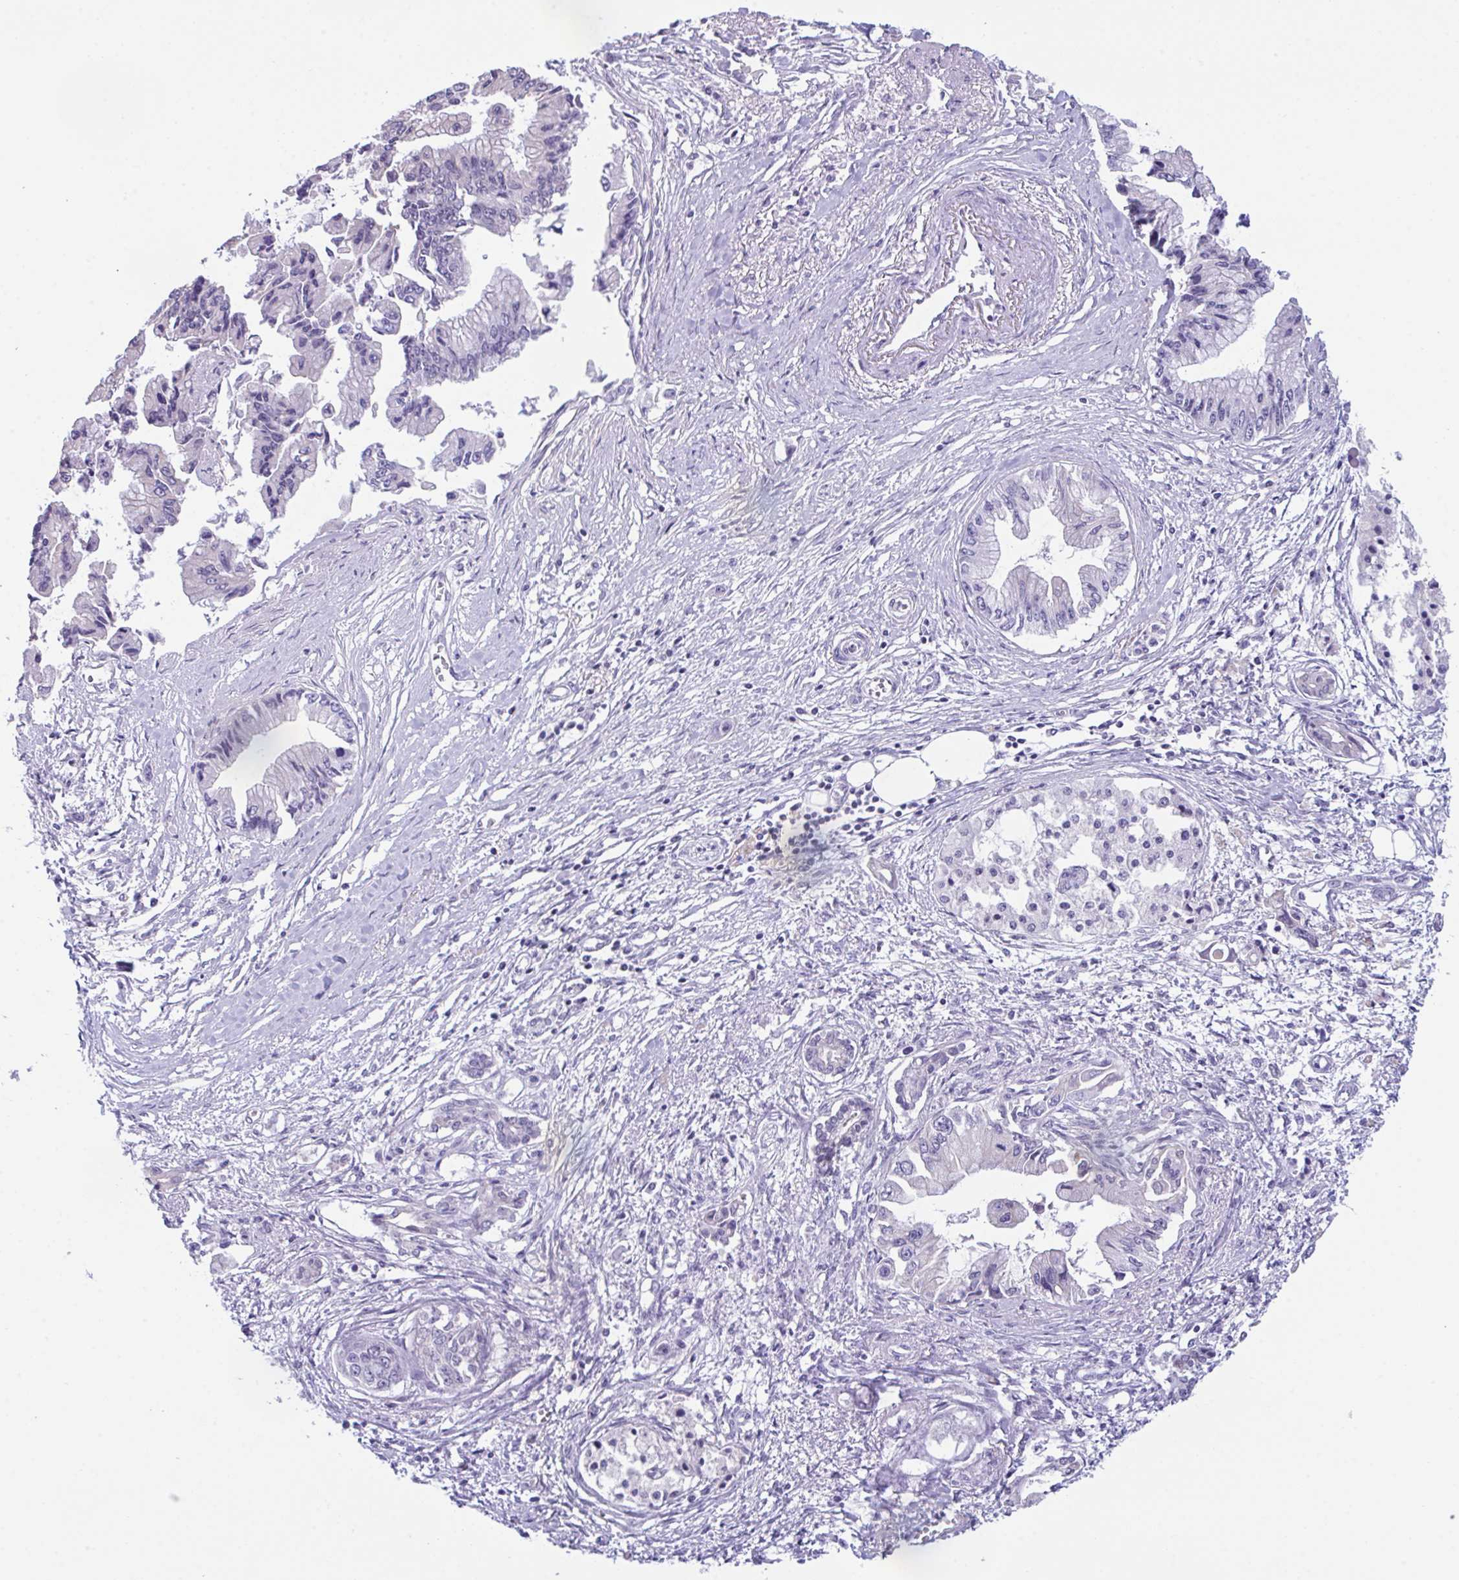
{"staining": {"intensity": "negative", "quantity": "none", "location": "none"}, "tissue": "pancreatic cancer", "cell_type": "Tumor cells", "image_type": "cancer", "snomed": [{"axis": "morphology", "description": "Adenocarcinoma, NOS"}, {"axis": "topography", "description": "Pancreas"}], "caption": "This is a image of immunohistochemistry (IHC) staining of pancreatic cancer (adenocarcinoma), which shows no expression in tumor cells.", "gene": "ATP6V0D2", "patient": {"sex": "male", "age": 84}}